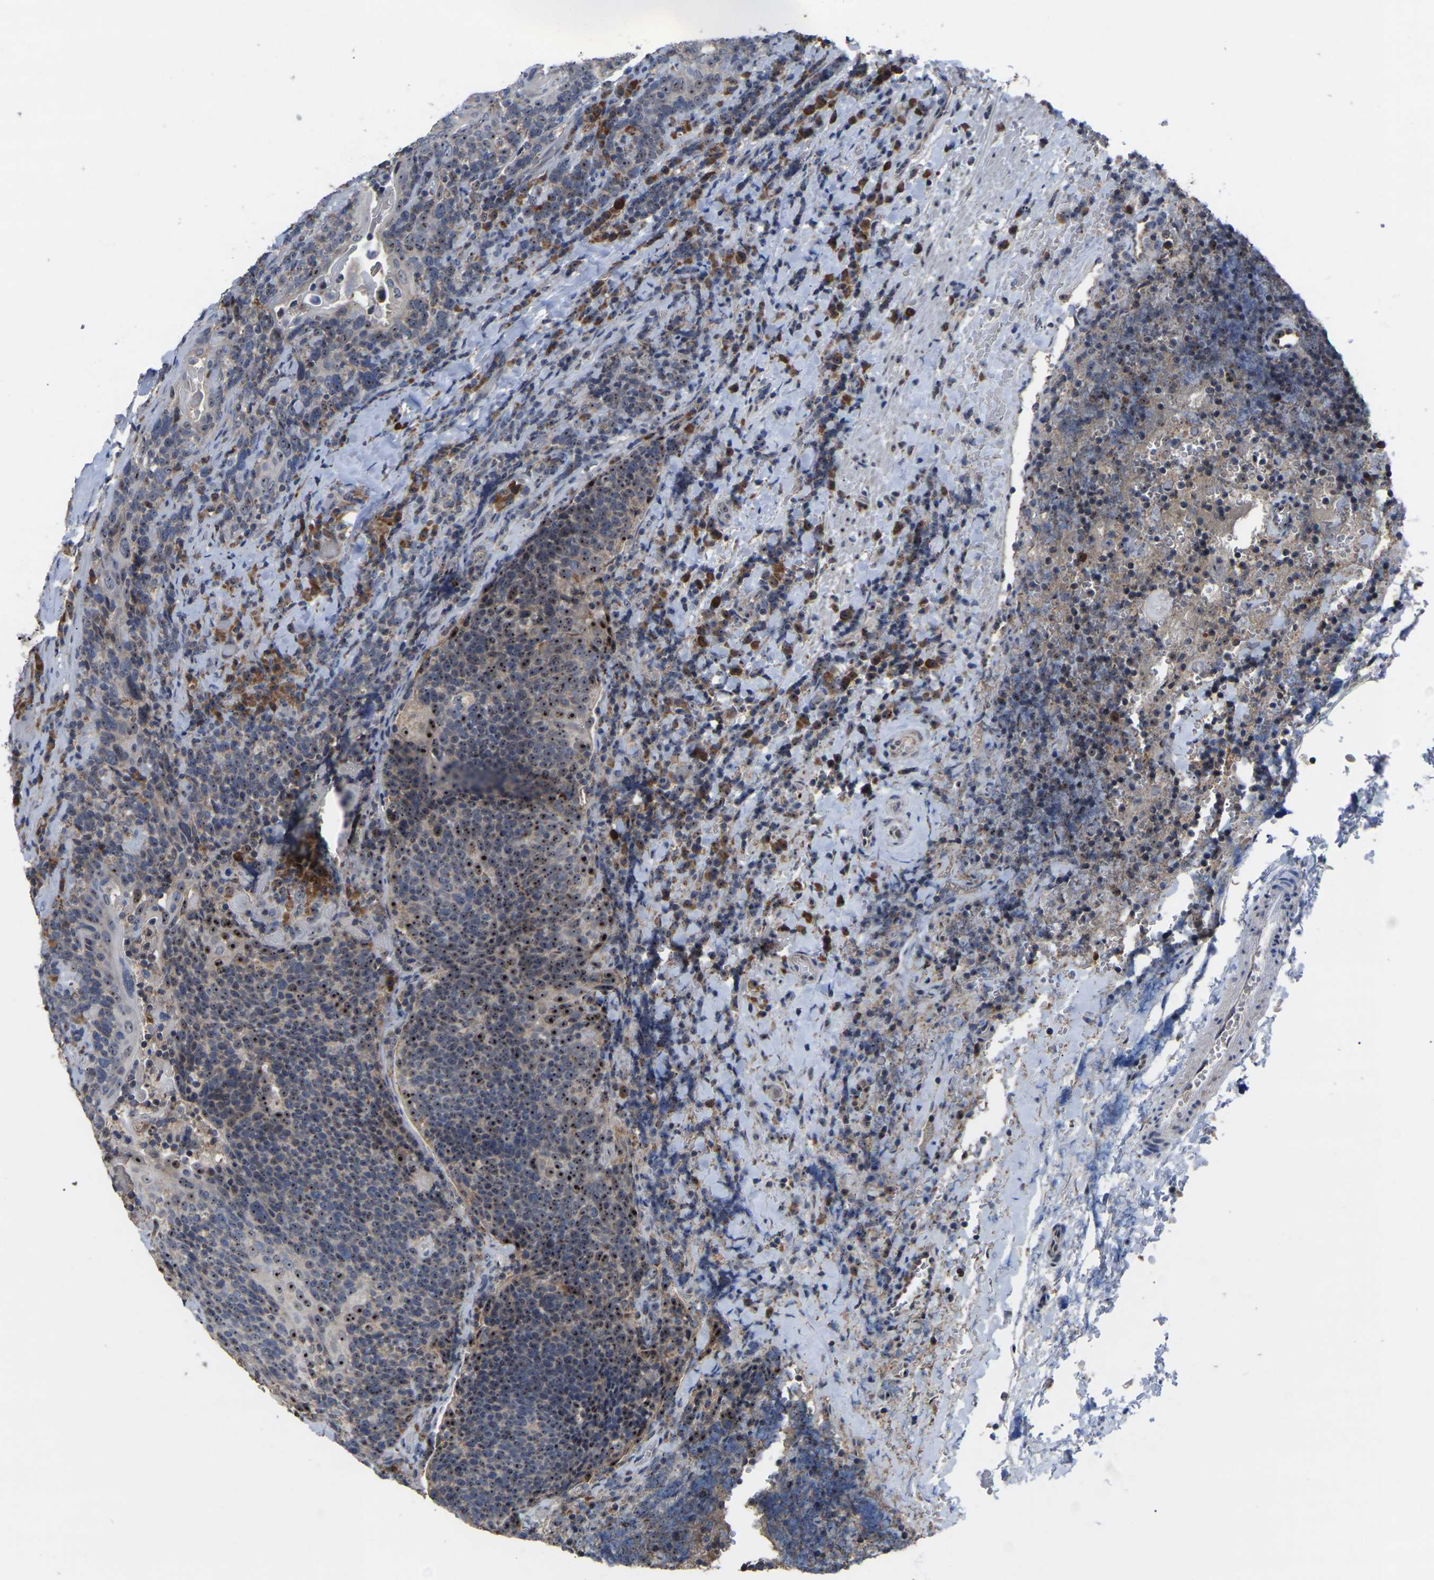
{"staining": {"intensity": "moderate", "quantity": ">75%", "location": "nuclear"}, "tissue": "head and neck cancer", "cell_type": "Tumor cells", "image_type": "cancer", "snomed": [{"axis": "morphology", "description": "Squamous cell carcinoma, NOS"}, {"axis": "morphology", "description": "Squamous cell carcinoma, metastatic, NOS"}, {"axis": "topography", "description": "Lymph node"}, {"axis": "topography", "description": "Head-Neck"}], "caption": "A brown stain highlights moderate nuclear expression of a protein in head and neck cancer tumor cells.", "gene": "NOP53", "patient": {"sex": "male", "age": 62}}